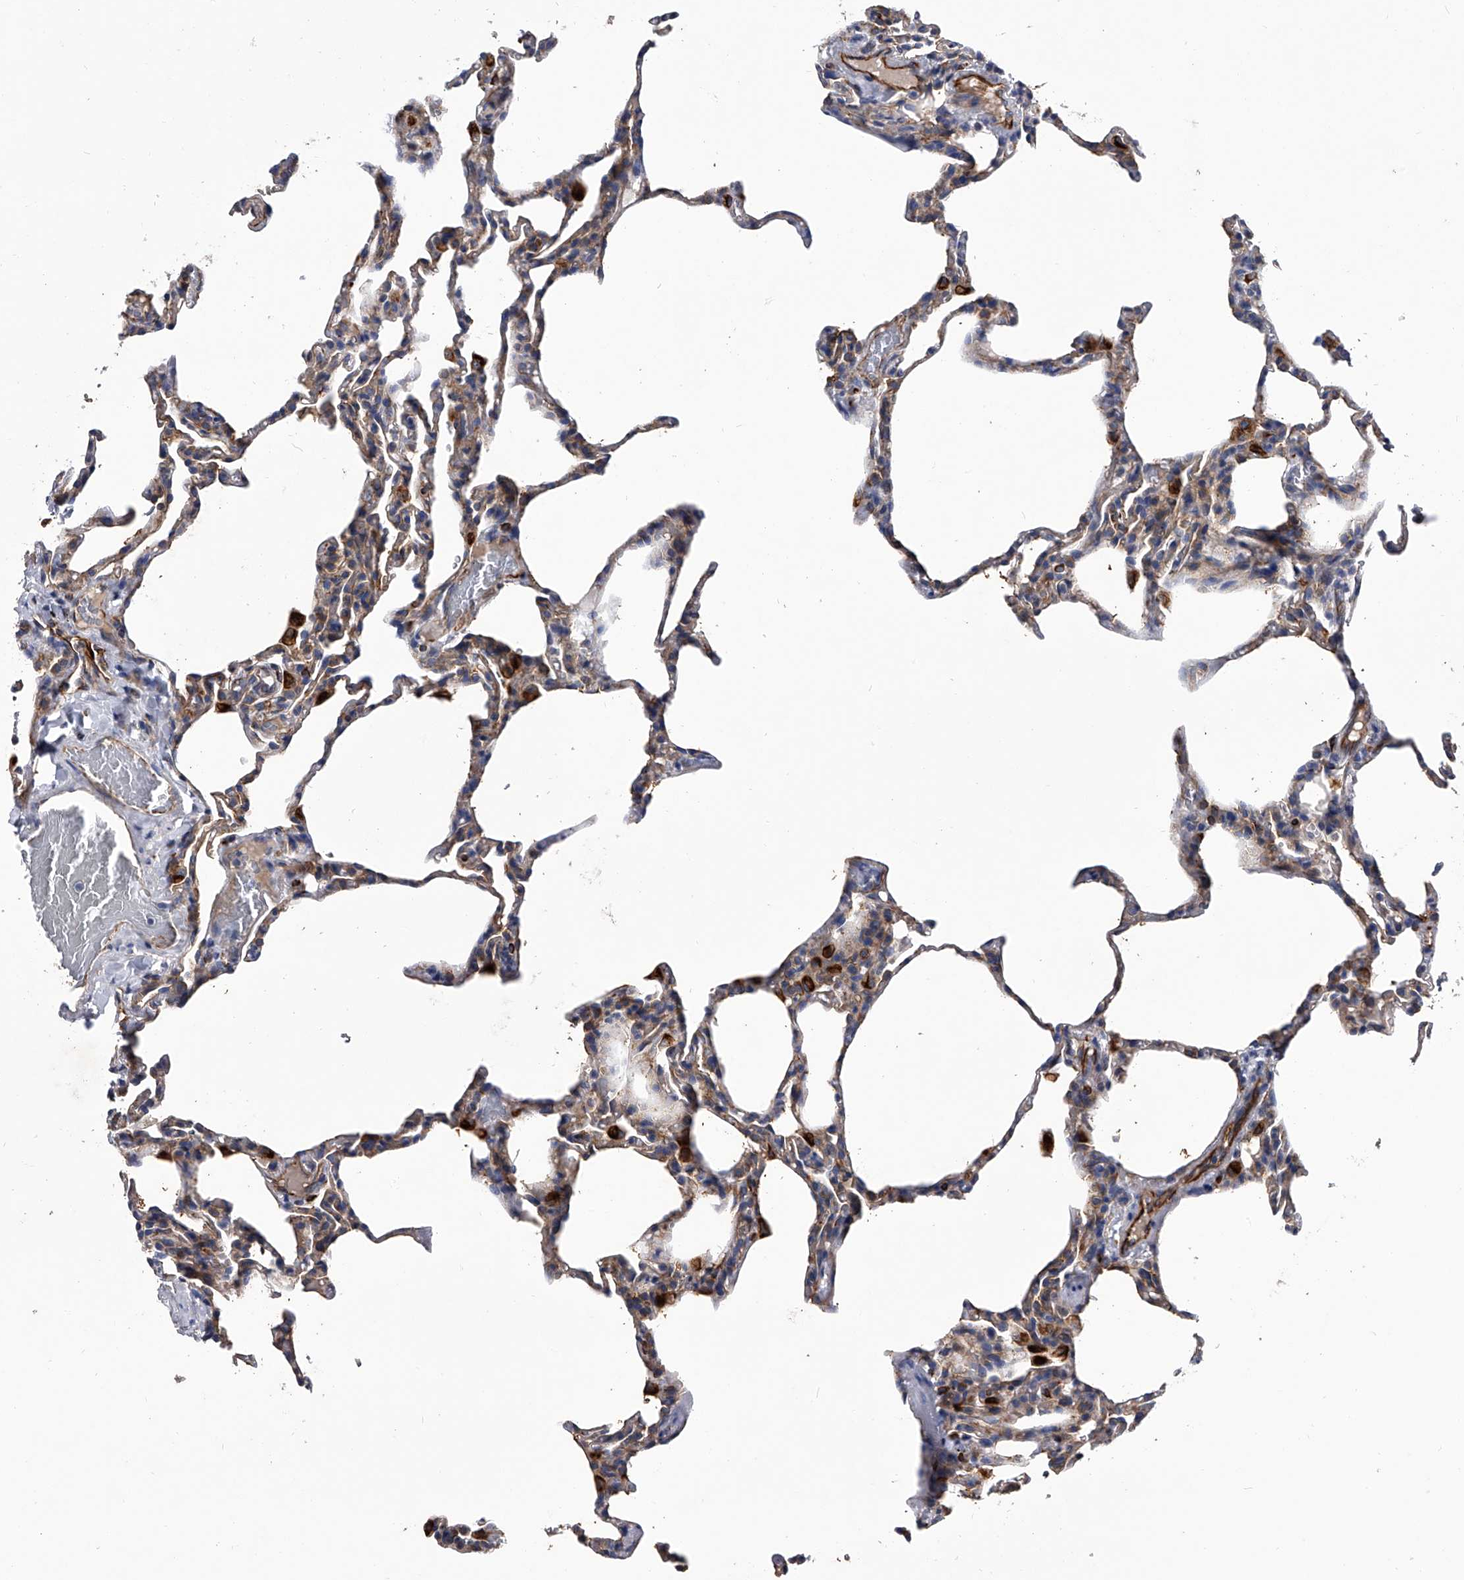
{"staining": {"intensity": "weak", "quantity": "<25%", "location": "cytoplasmic/membranous"}, "tissue": "lung", "cell_type": "Alveolar cells", "image_type": "normal", "snomed": [{"axis": "morphology", "description": "Normal tissue, NOS"}, {"axis": "topography", "description": "Lung"}], "caption": "Protein analysis of unremarkable lung reveals no significant positivity in alveolar cells. Nuclei are stained in blue.", "gene": "EFCAB7", "patient": {"sex": "male", "age": 20}}